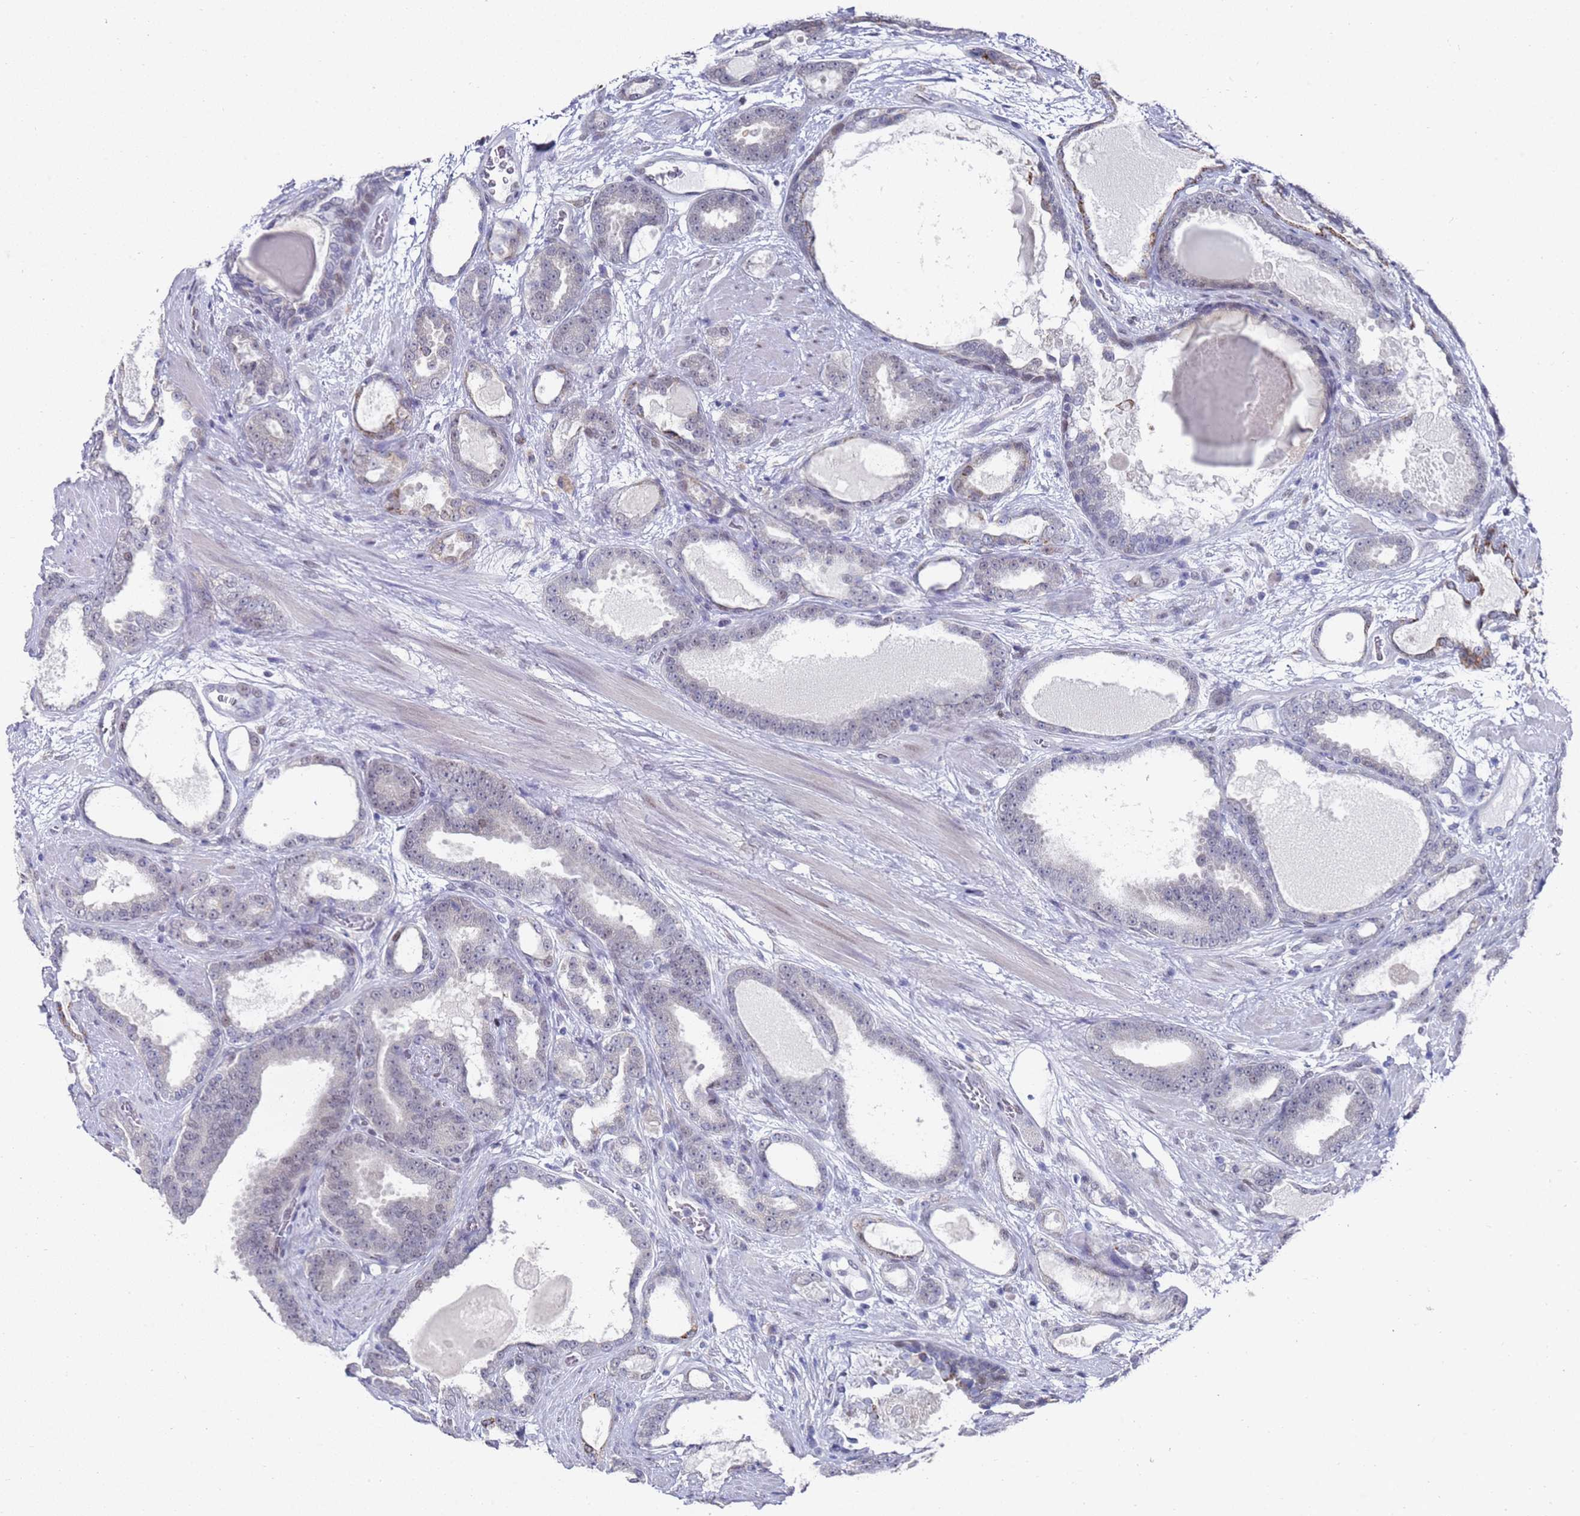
{"staining": {"intensity": "negative", "quantity": "none", "location": "none"}, "tissue": "prostate cancer", "cell_type": "Tumor cells", "image_type": "cancer", "snomed": [{"axis": "morphology", "description": "Adenocarcinoma, High grade"}, {"axis": "topography", "description": "Prostate"}], "caption": "IHC of human prostate adenocarcinoma (high-grade) exhibits no staining in tumor cells. (Stains: DAB (3,3'-diaminobenzidine) immunohistochemistry with hematoxylin counter stain, Microscopy: brightfield microscopy at high magnification).", "gene": "COPS6", "patient": {"sex": "male", "age": 60}}